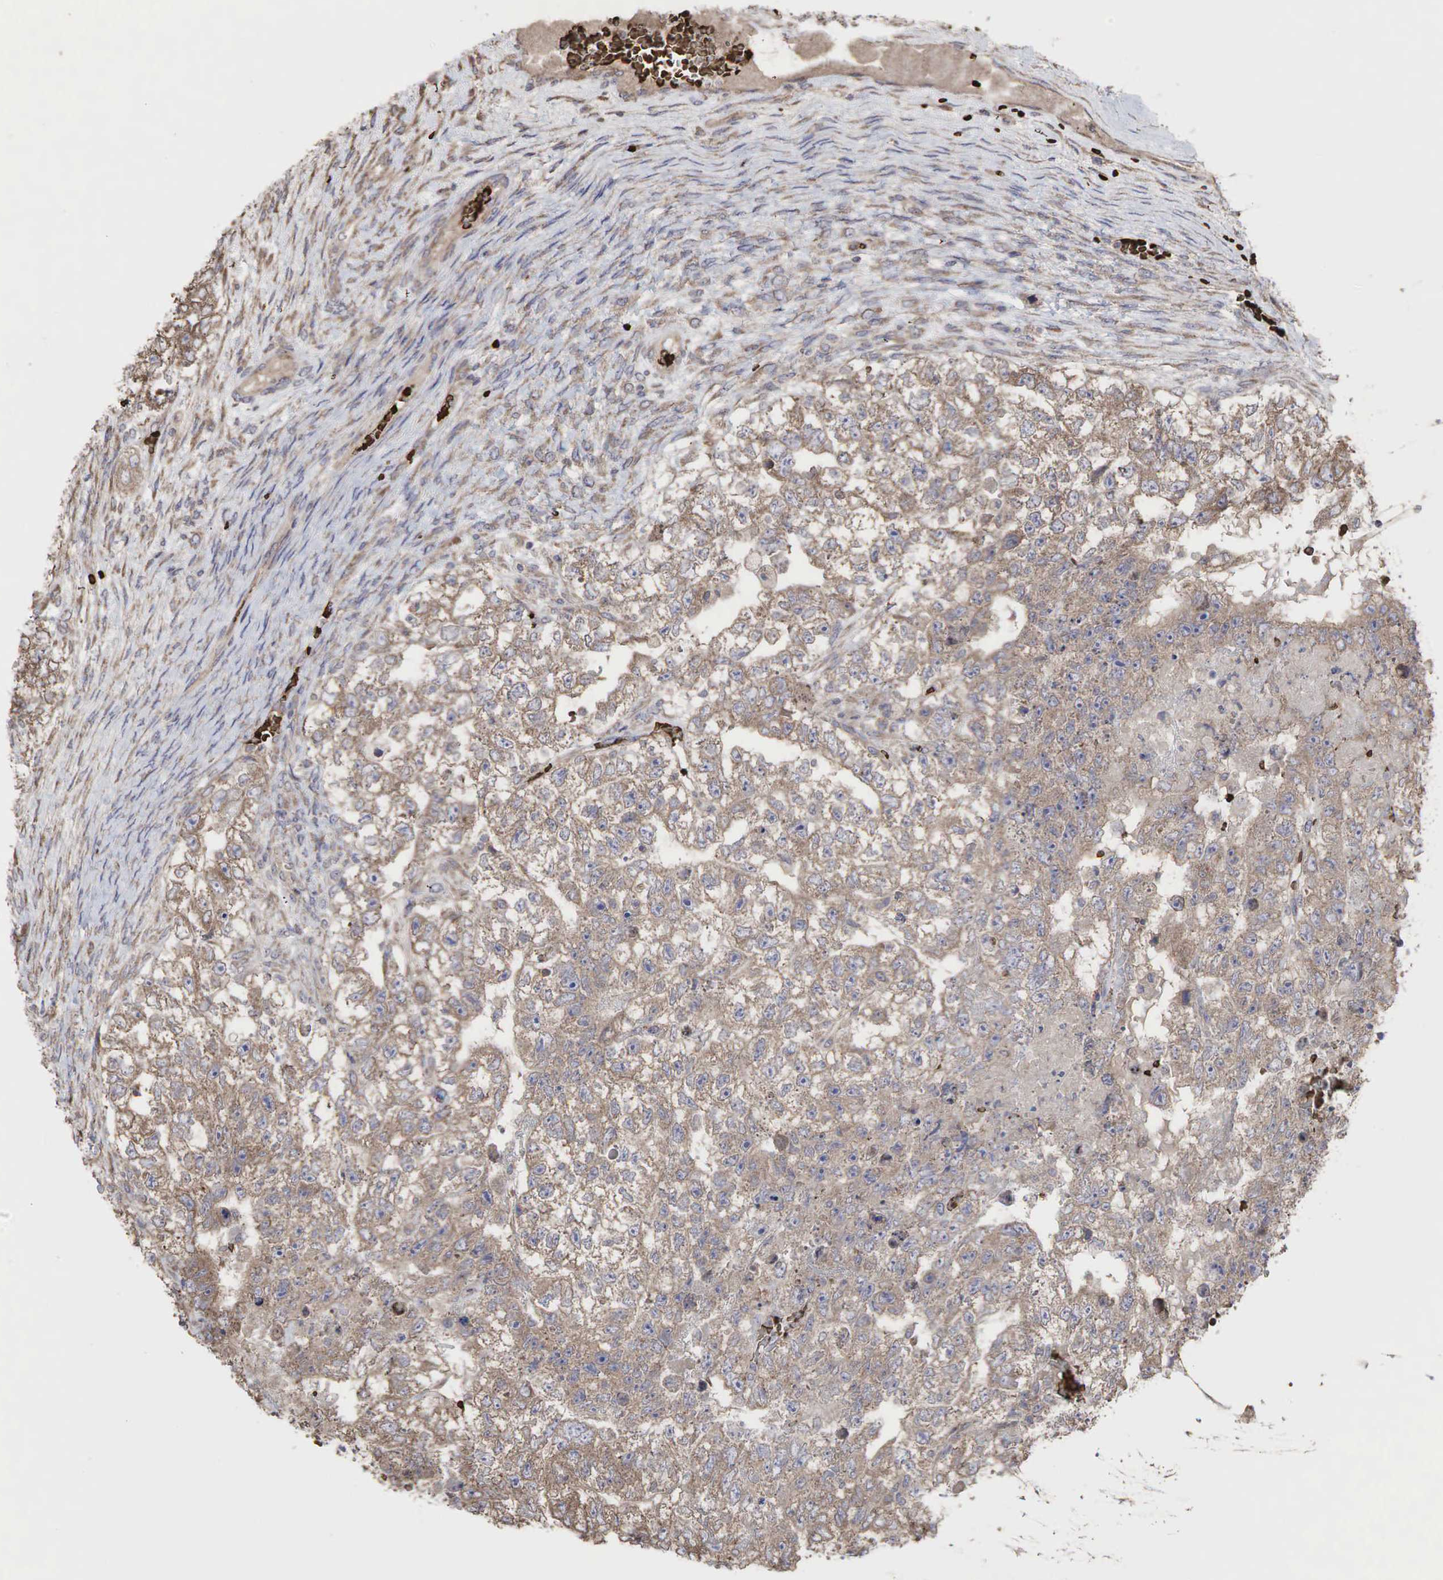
{"staining": {"intensity": "weak", "quantity": ">75%", "location": "cytoplasmic/membranous"}, "tissue": "testis cancer", "cell_type": "Tumor cells", "image_type": "cancer", "snomed": [{"axis": "morphology", "description": "Carcinoma, Embryonal, NOS"}, {"axis": "topography", "description": "Testis"}], "caption": "The immunohistochemical stain highlights weak cytoplasmic/membranous expression in tumor cells of testis embryonal carcinoma tissue. The protein is stained brown, and the nuclei are stained in blue (DAB IHC with brightfield microscopy, high magnification).", "gene": "PABPC5", "patient": {"sex": "male", "age": 36}}